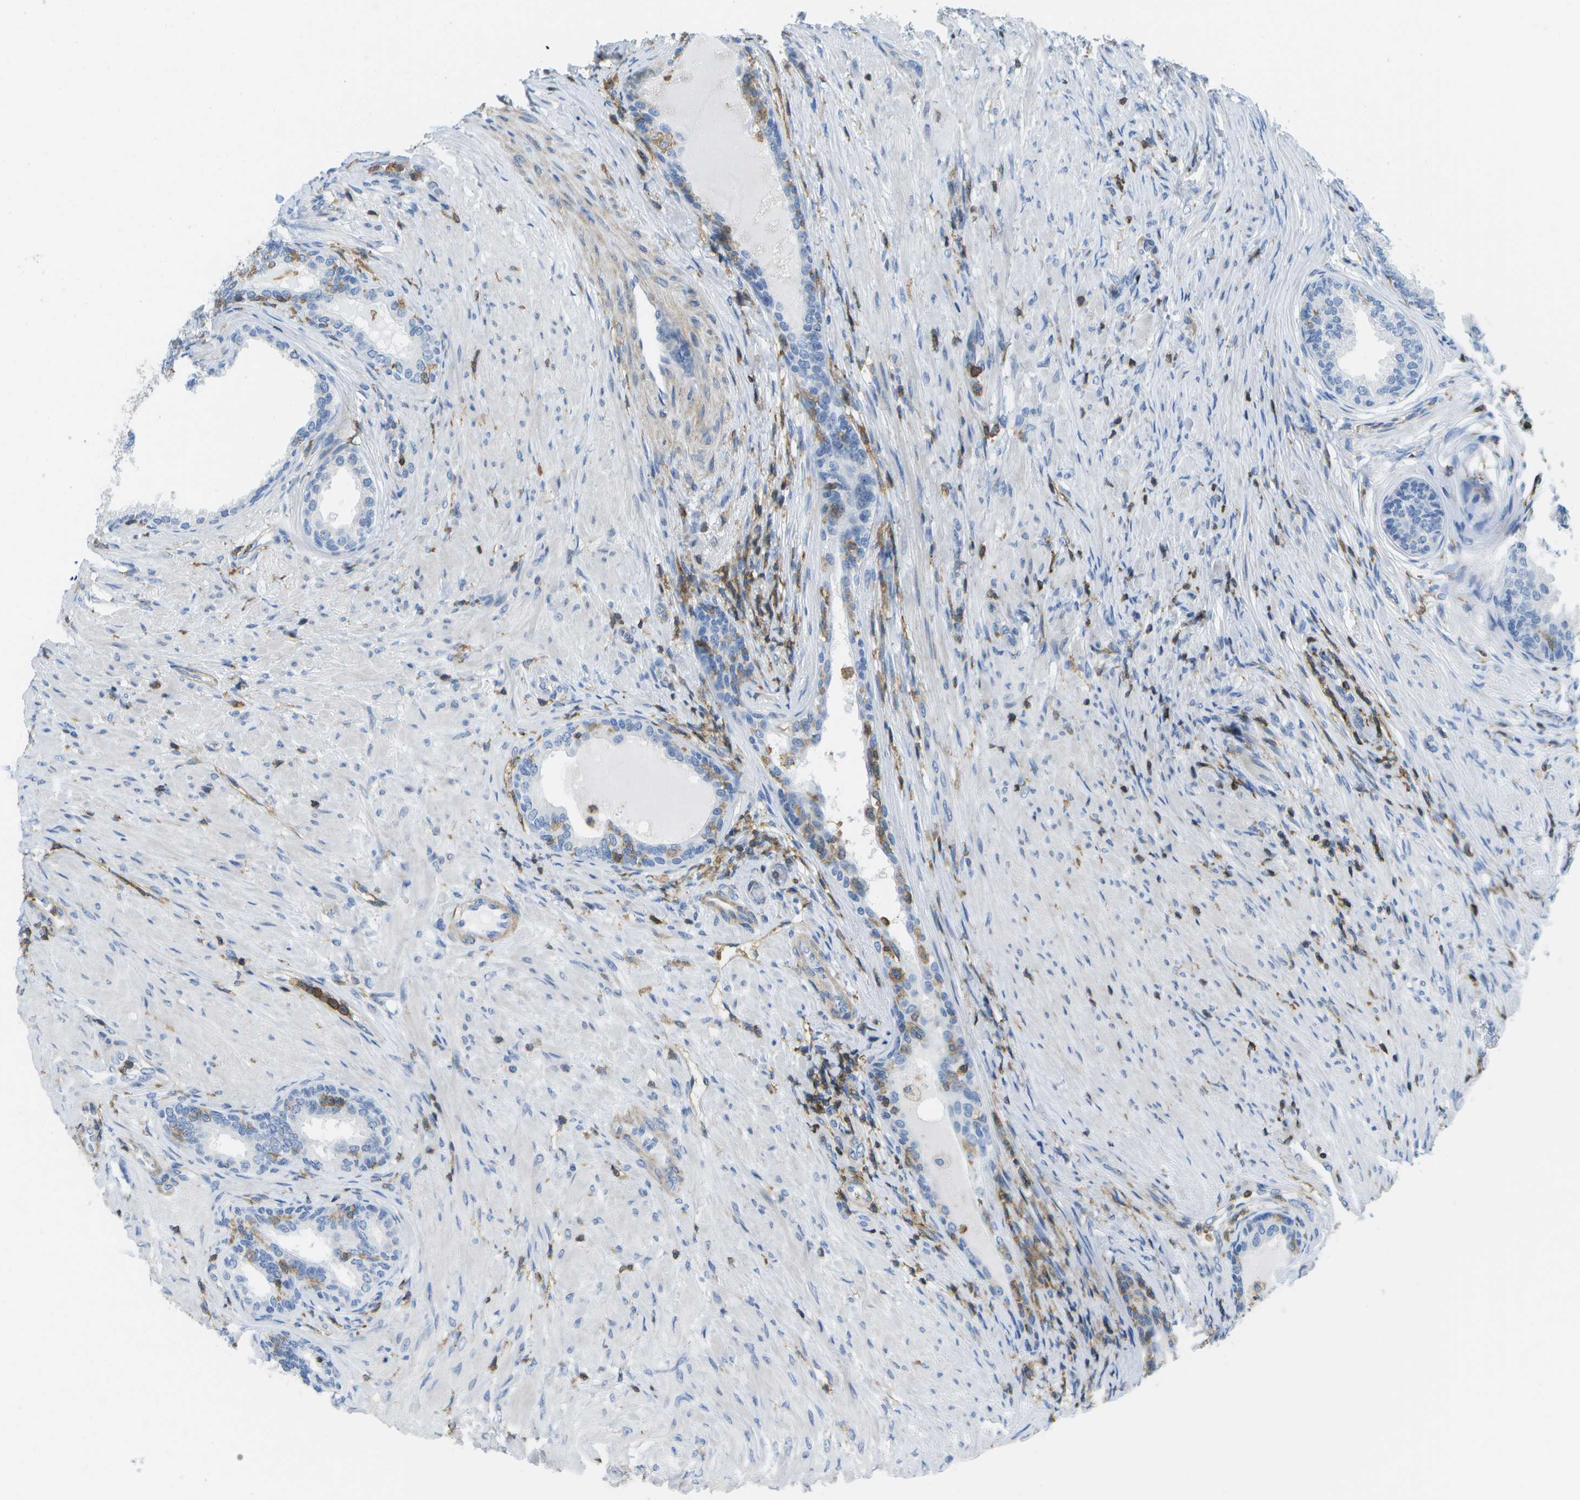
{"staining": {"intensity": "negative", "quantity": "none", "location": "none"}, "tissue": "prostate", "cell_type": "Glandular cells", "image_type": "normal", "snomed": [{"axis": "morphology", "description": "Normal tissue, NOS"}, {"axis": "topography", "description": "Prostate"}], "caption": "Immunohistochemistry (IHC) photomicrograph of benign human prostate stained for a protein (brown), which shows no positivity in glandular cells.", "gene": "RCSD1", "patient": {"sex": "male", "age": 76}}